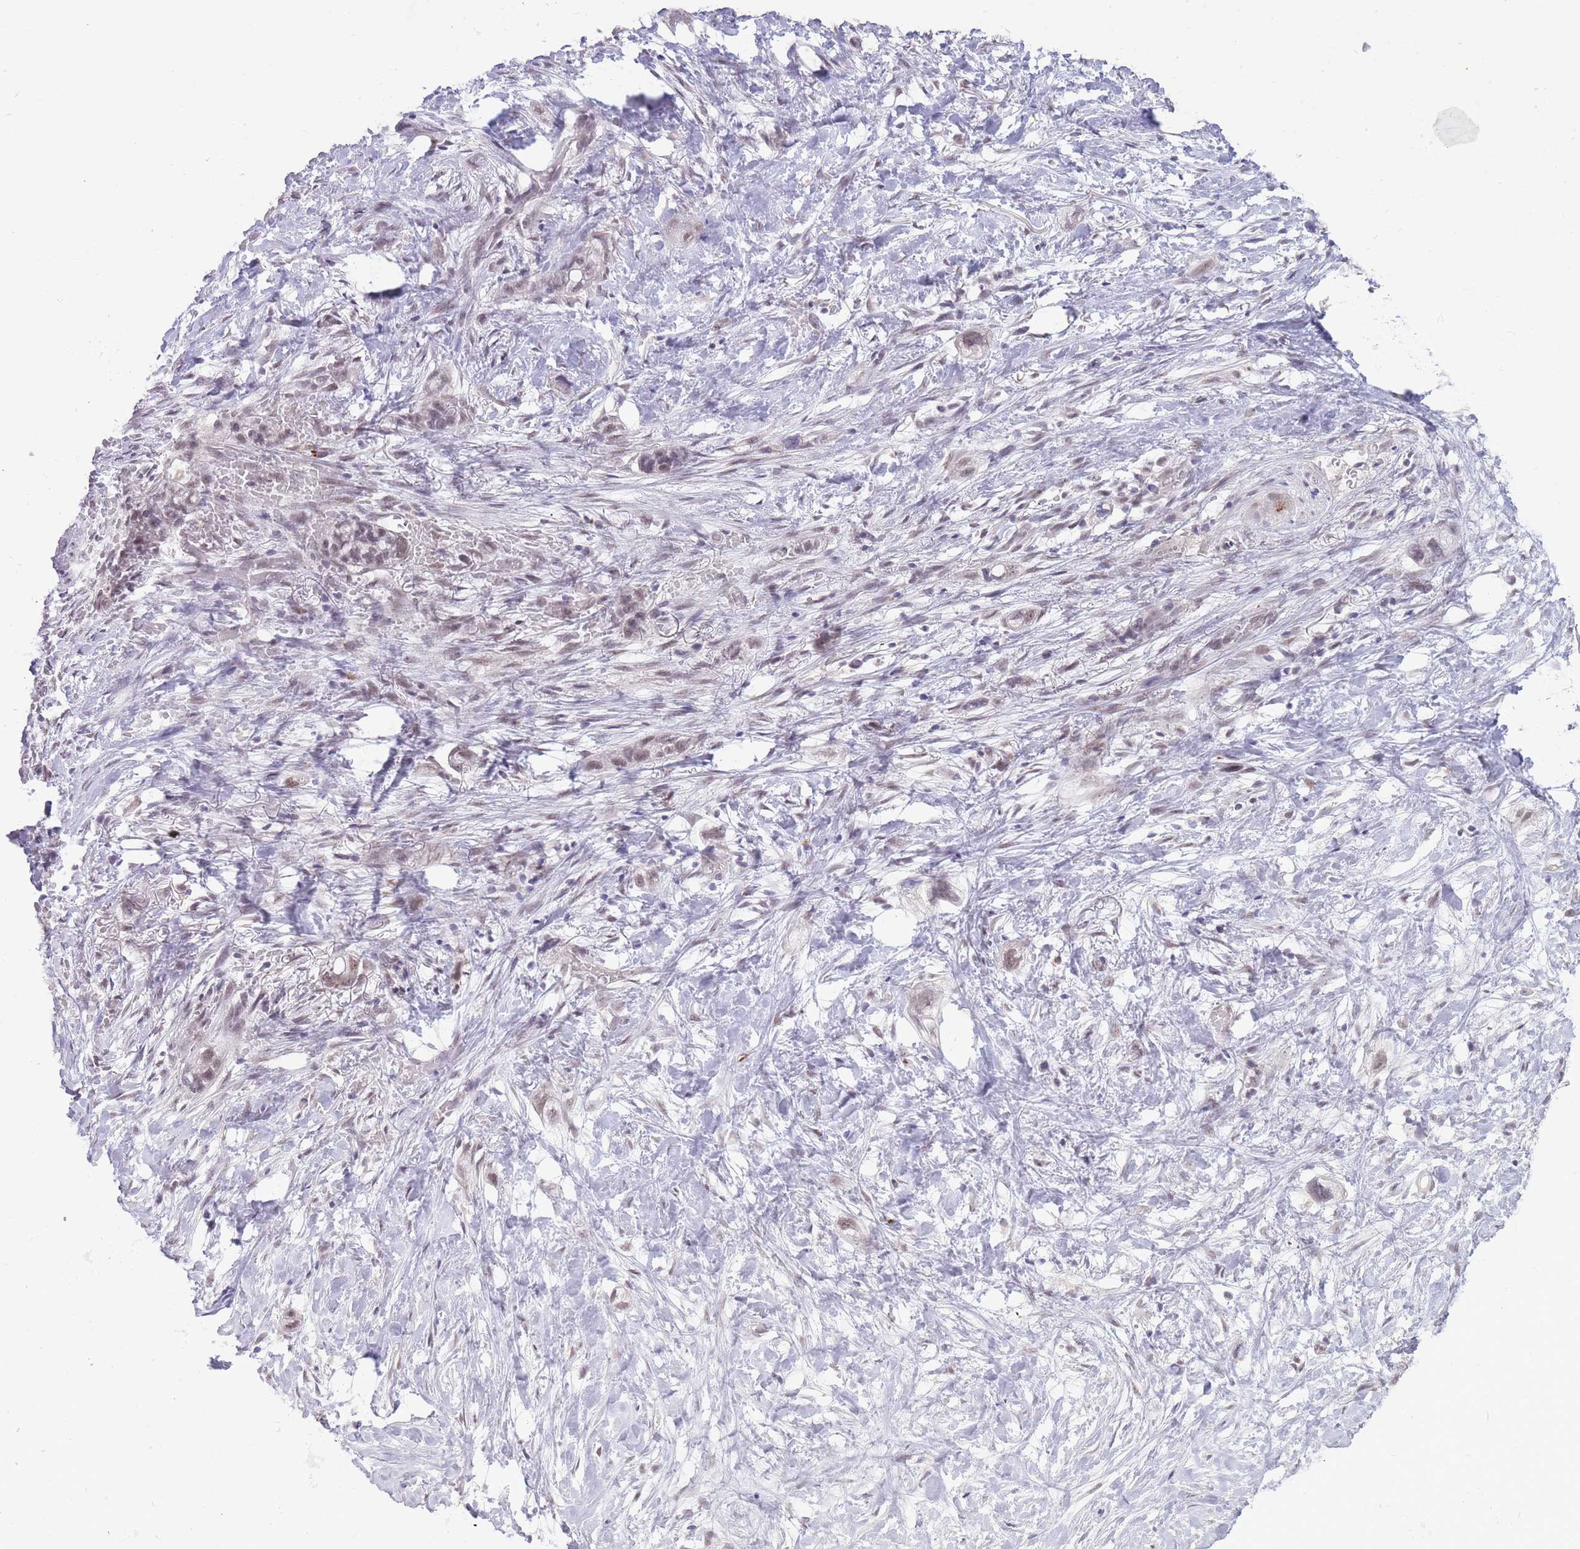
{"staining": {"intensity": "weak", "quantity": "25%-75%", "location": "nuclear"}, "tissue": "stomach cancer", "cell_type": "Tumor cells", "image_type": "cancer", "snomed": [{"axis": "morphology", "description": "Adenocarcinoma, NOS"}, {"axis": "topography", "description": "Stomach"}, {"axis": "topography", "description": "Stomach, lower"}], "caption": "Adenocarcinoma (stomach) stained with a brown dye shows weak nuclear positive staining in approximately 25%-75% of tumor cells.", "gene": "HNRNPUL1", "patient": {"sex": "female", "age": 48}}